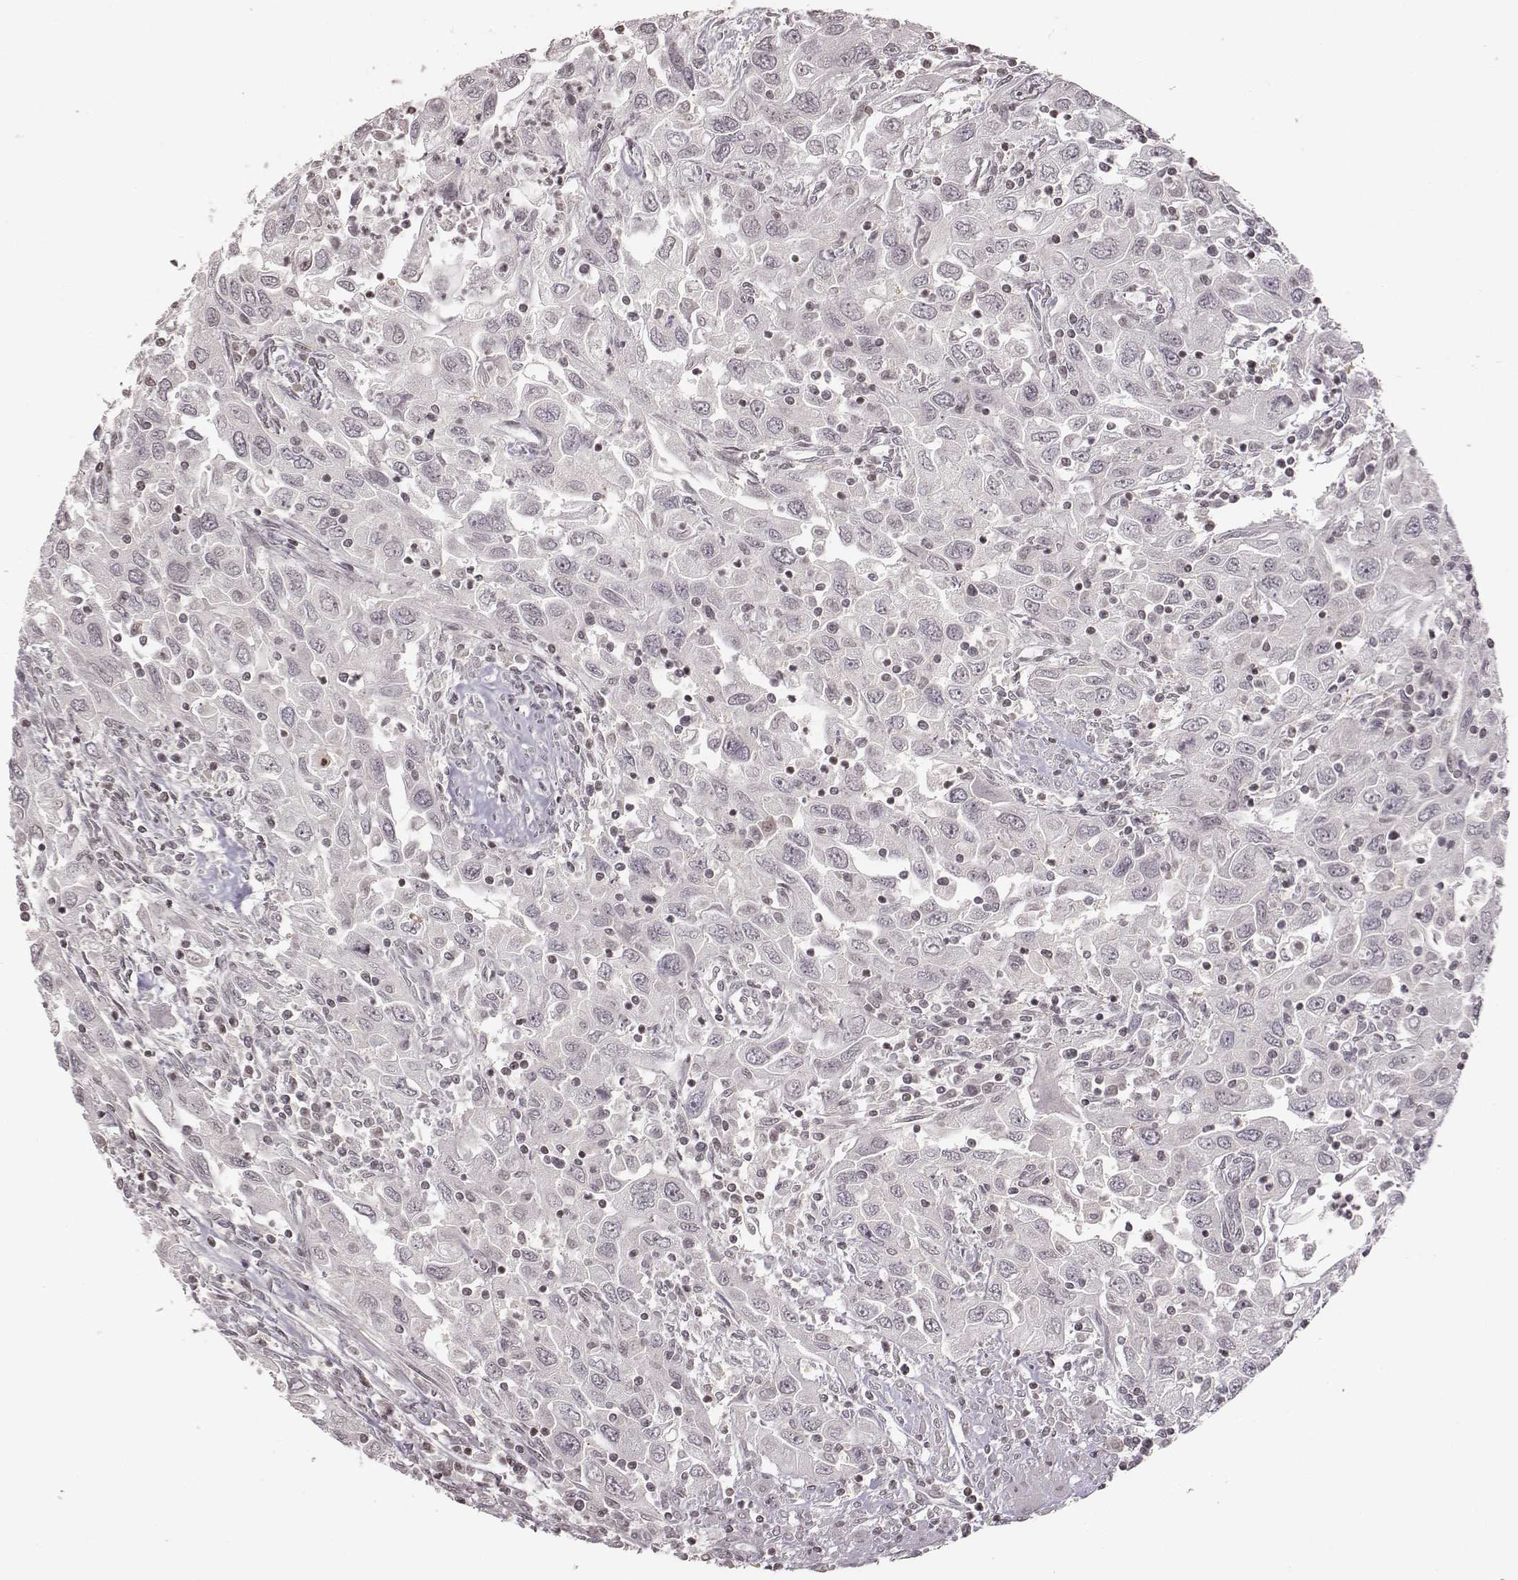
{"staining": {"intensity": "negative", "quantity": "none", "location": "none"}, "tissue": "urothelial cancer", "cell_type": "Tumor cells", "image_type": "cancer", "snomed": [{"axis": "morphology", "description": "Urothelial carcinoma, High grade"}, {"axis": "topography", "description": "Urinary bladder"}], "caption": "Protein analysis of high-grade urothelial carcinoma demonstrates no significant expression in tumor cells. (DAB immunohistochemistry (IHC), high magnification).", "gene": "GRM4", "patient": {"sex": "male", "age": 76}}